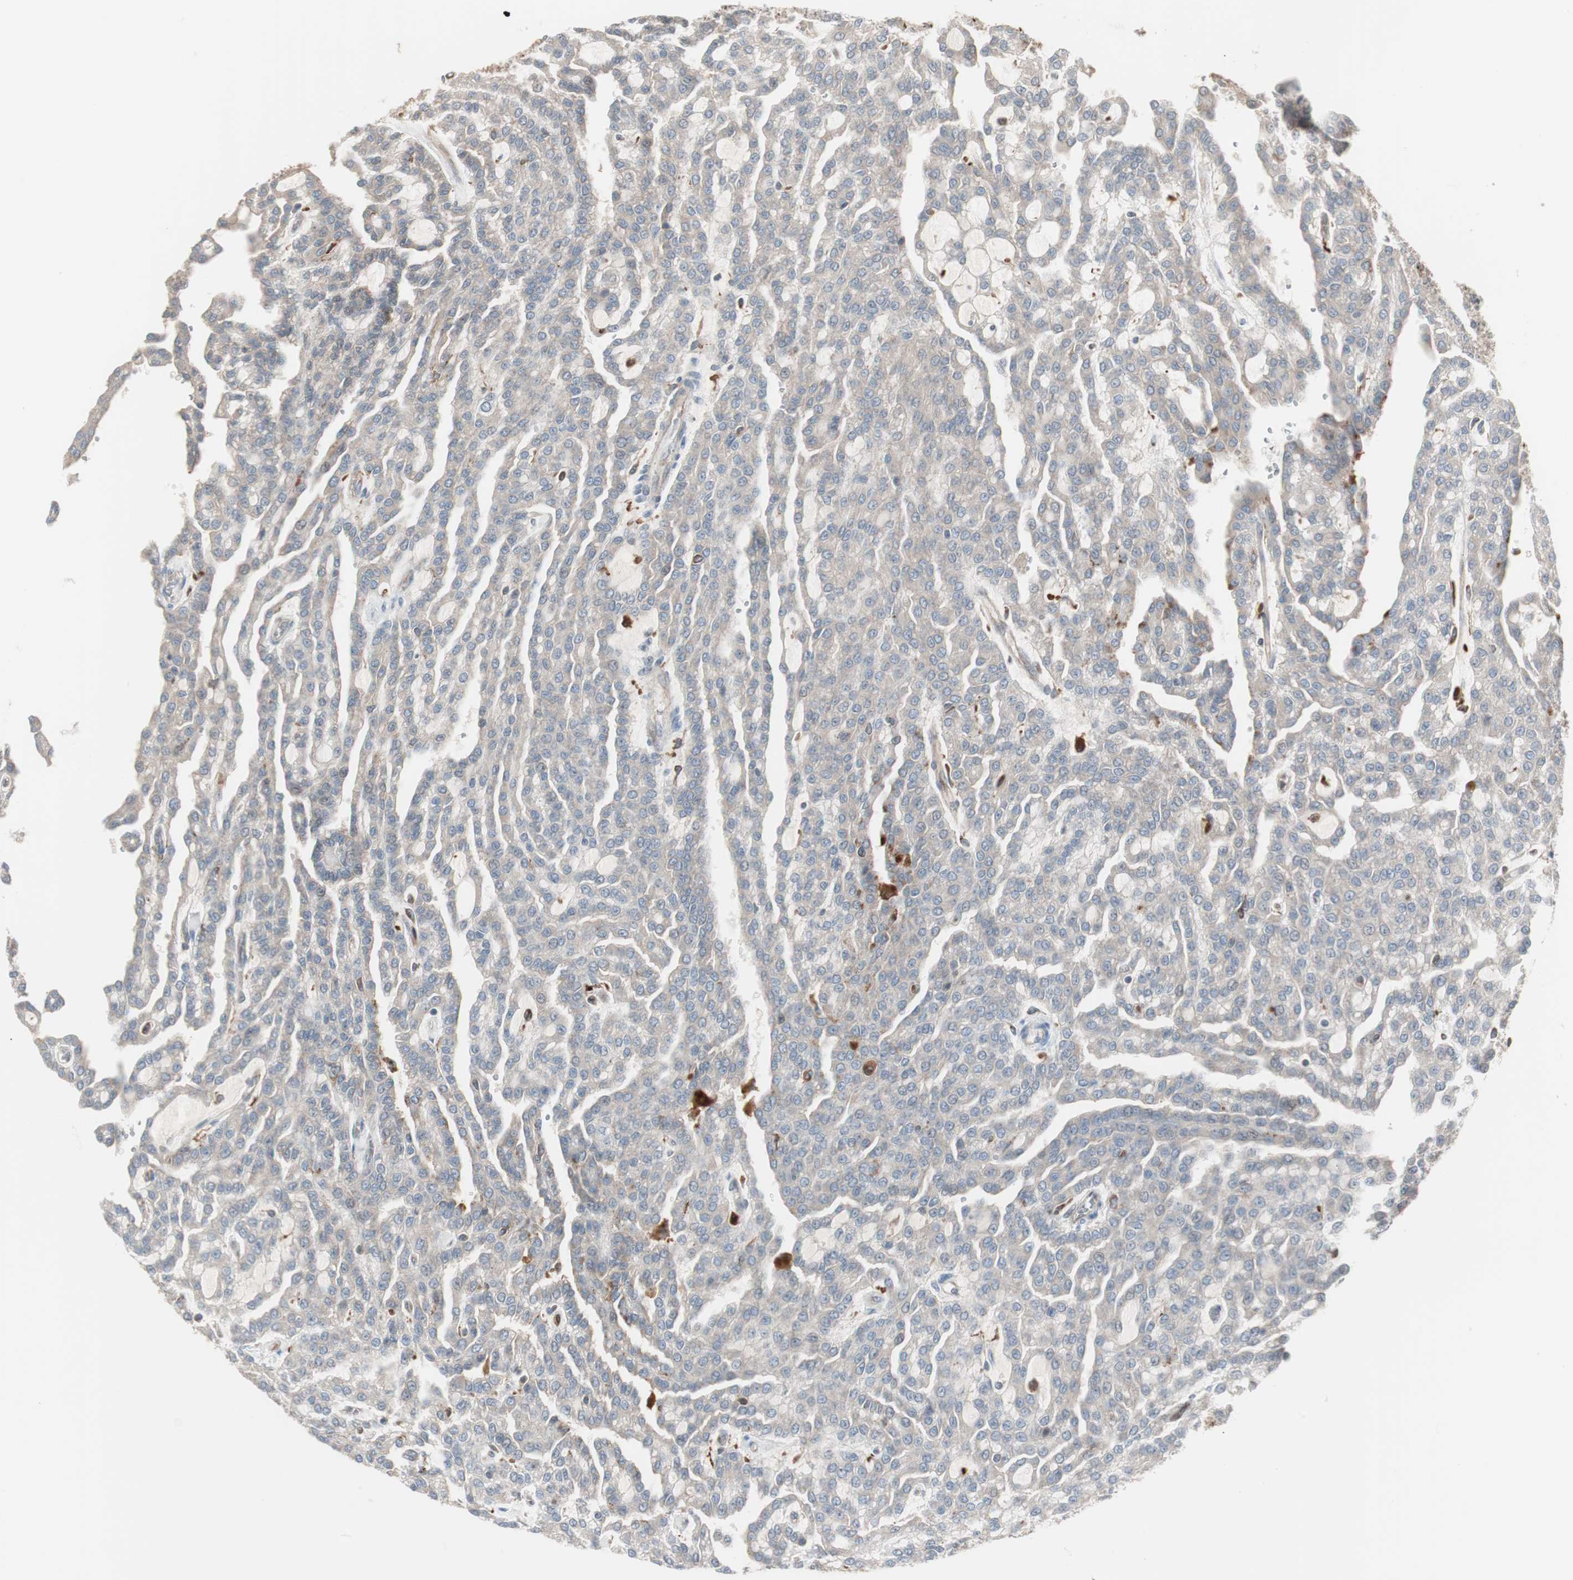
{"staining": {"intensity": "weak", "quantity": ">75%", "location": "cytoplasmic/membranous"}, "tissue": "renal cancer", "cell_type": "Tumor cells", "image_type": "cancer", "snomed": [{"axis": "morphology", "description": "Adenocarcinoma, NOS"}, {"axis": "topography", "description": "Kidney"}], "caption": "DAB (3,3'-diaminobenzidine) immunohistochemical staining of renal cancer (adenocarcinoma) exhibits weak cytoplasmic/membranous protein staining in about >75% of tumor cells.", "gene": "STAB1", "patient": {"sex": "male", "age": 63}}